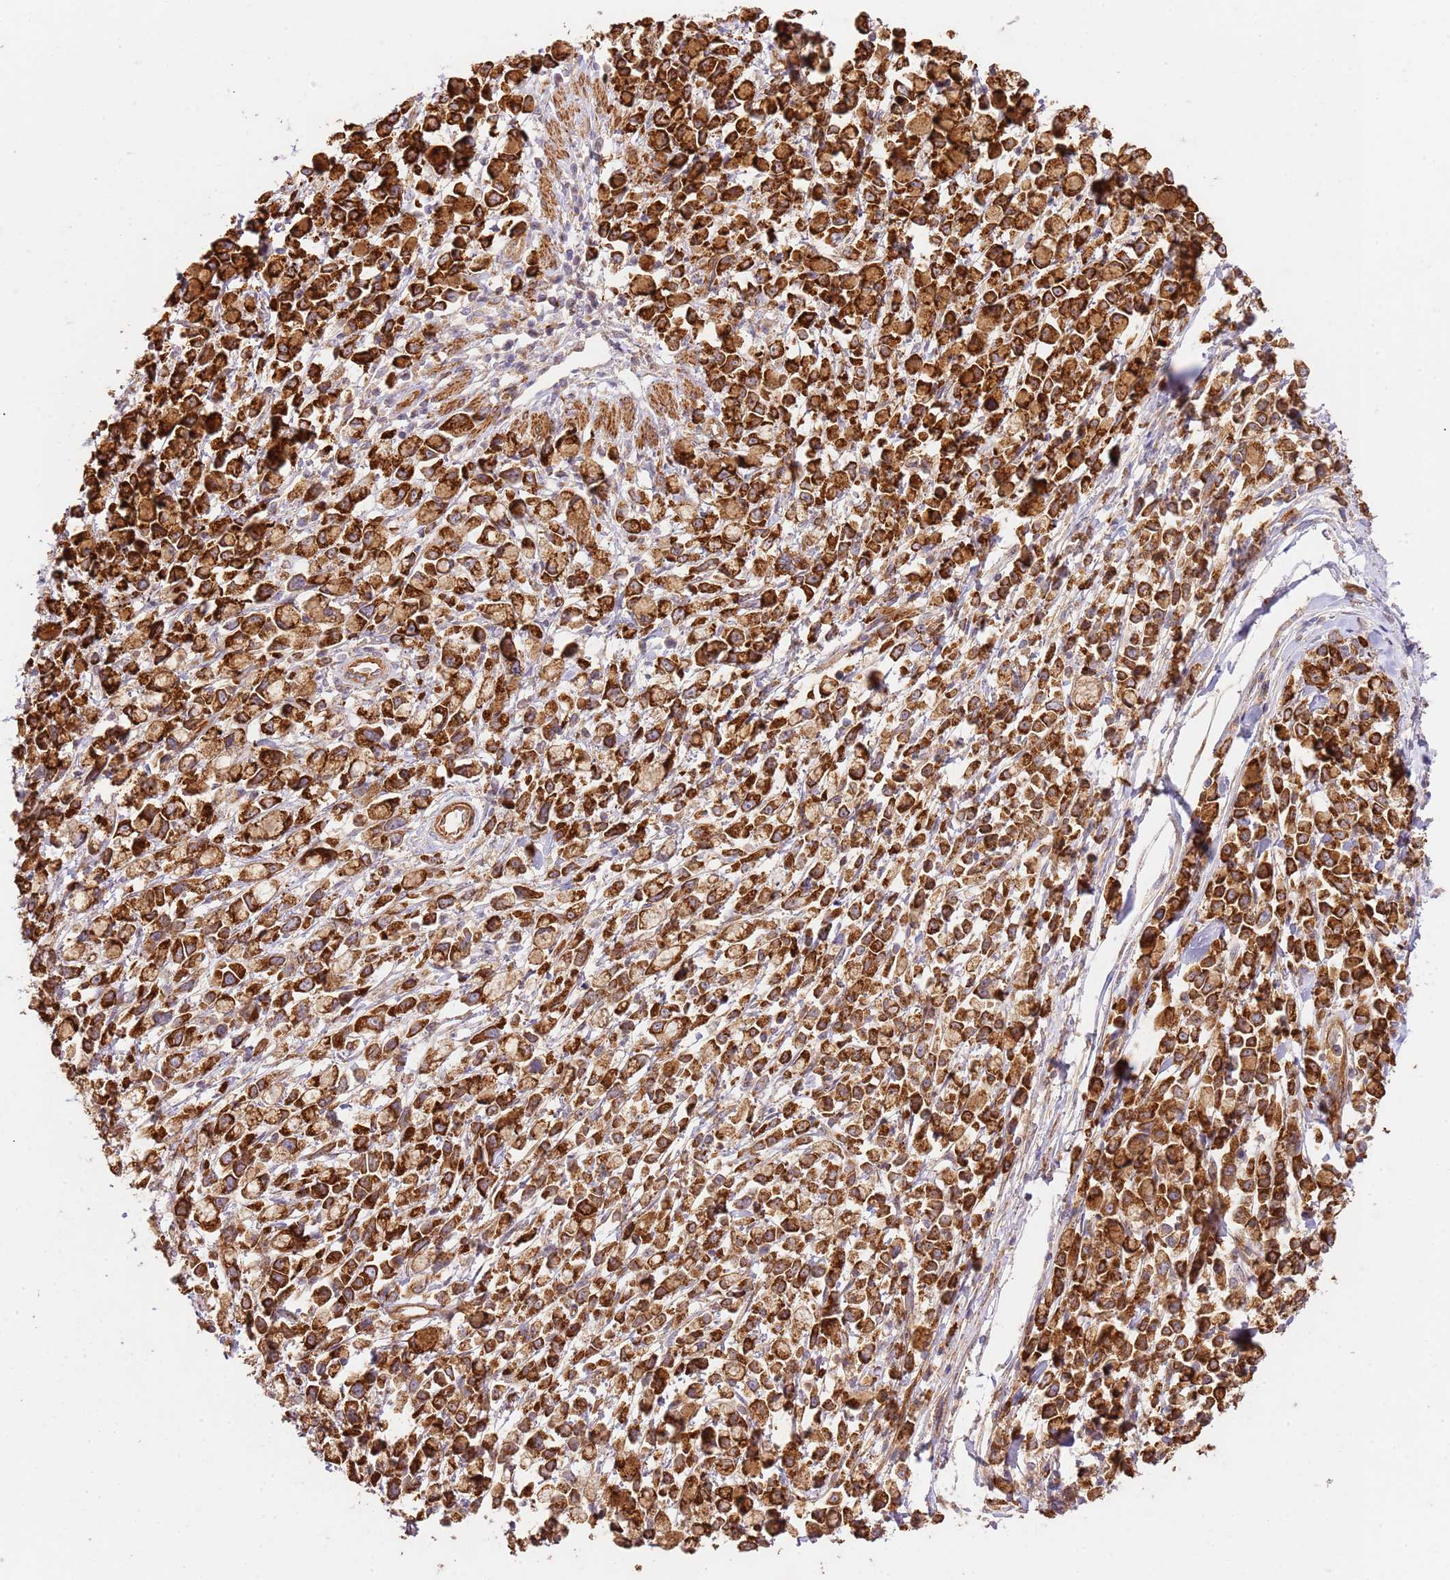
{"staining": {"intensity": "strong", "quantity": ">75%", "location": "cytoplasmic/membranous"}, "tissue": "stomach cancer", "cell_type": "Tumor cells", "image_type": "cancer", "snomed": [{"axis": "morphology", "description": "Adenocarcinoma, NOS"}, {"axis": "topography", "description": "Stomach"}], "caption": "Strong cytoplasmic/membranous expression is appreciated in approximately >75% of tumor cells in adenocarcinoma (stomach).", "gene": "ZBTB39", "patient": {"sex": "female", "age": 81}}